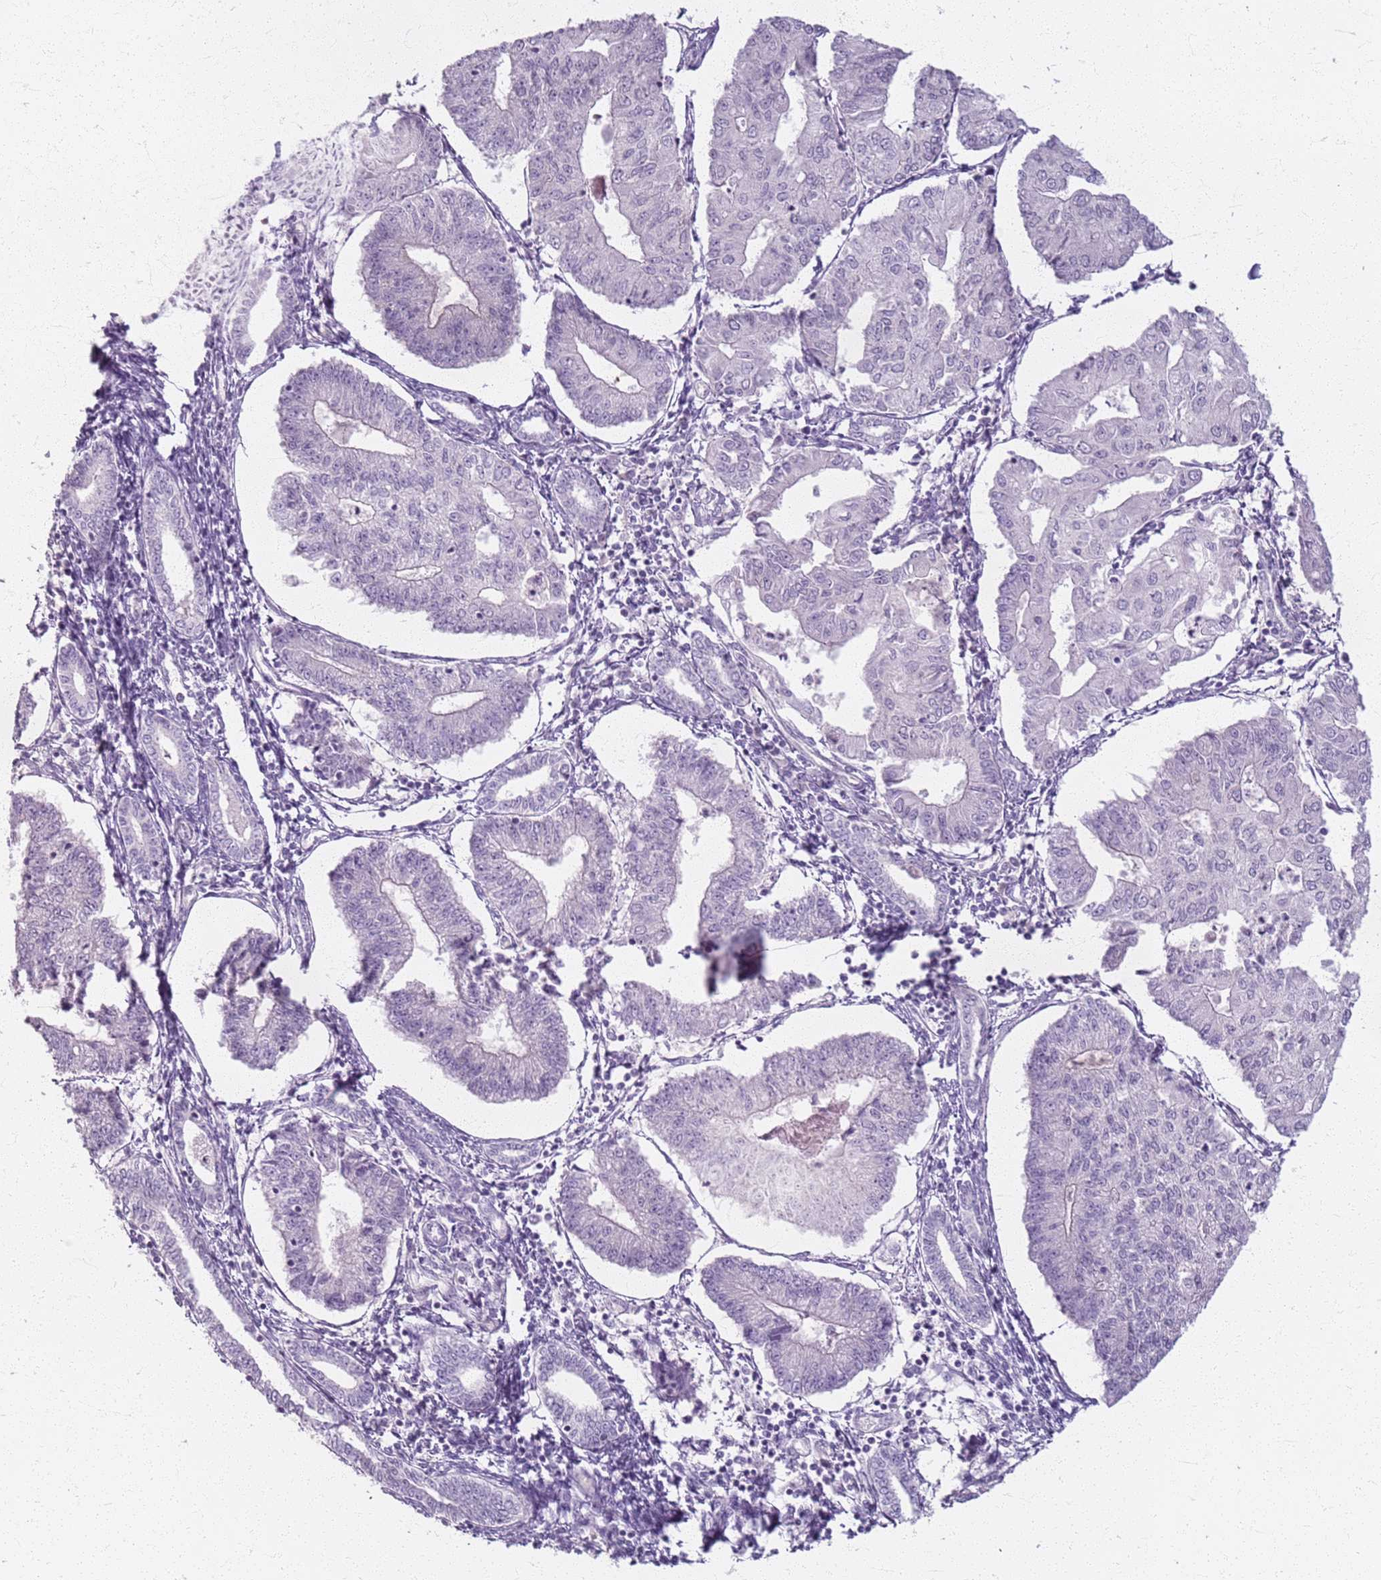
{"staining": {"intensity": "negative", "quantity": "none", "location": "none"}, "tissue": "endometrial cancer", "cell_type": "Tumor cells", "image_type": "cancer", "snomed": [{"axis": "morphology", "description": "Adenocarcinoma, NOS"}, {"axis": "topography", "description": "Endometrium"}], "caption": "Immunohistochemistry image of neoplastic tissue: endometrial cancer stained with DAB (3,3'-diaminobenzidine) demonstrates no significant protein staining in tumor cells.", "gene": "CSRP3", "patient": {"sex": "female", "age": 56}}